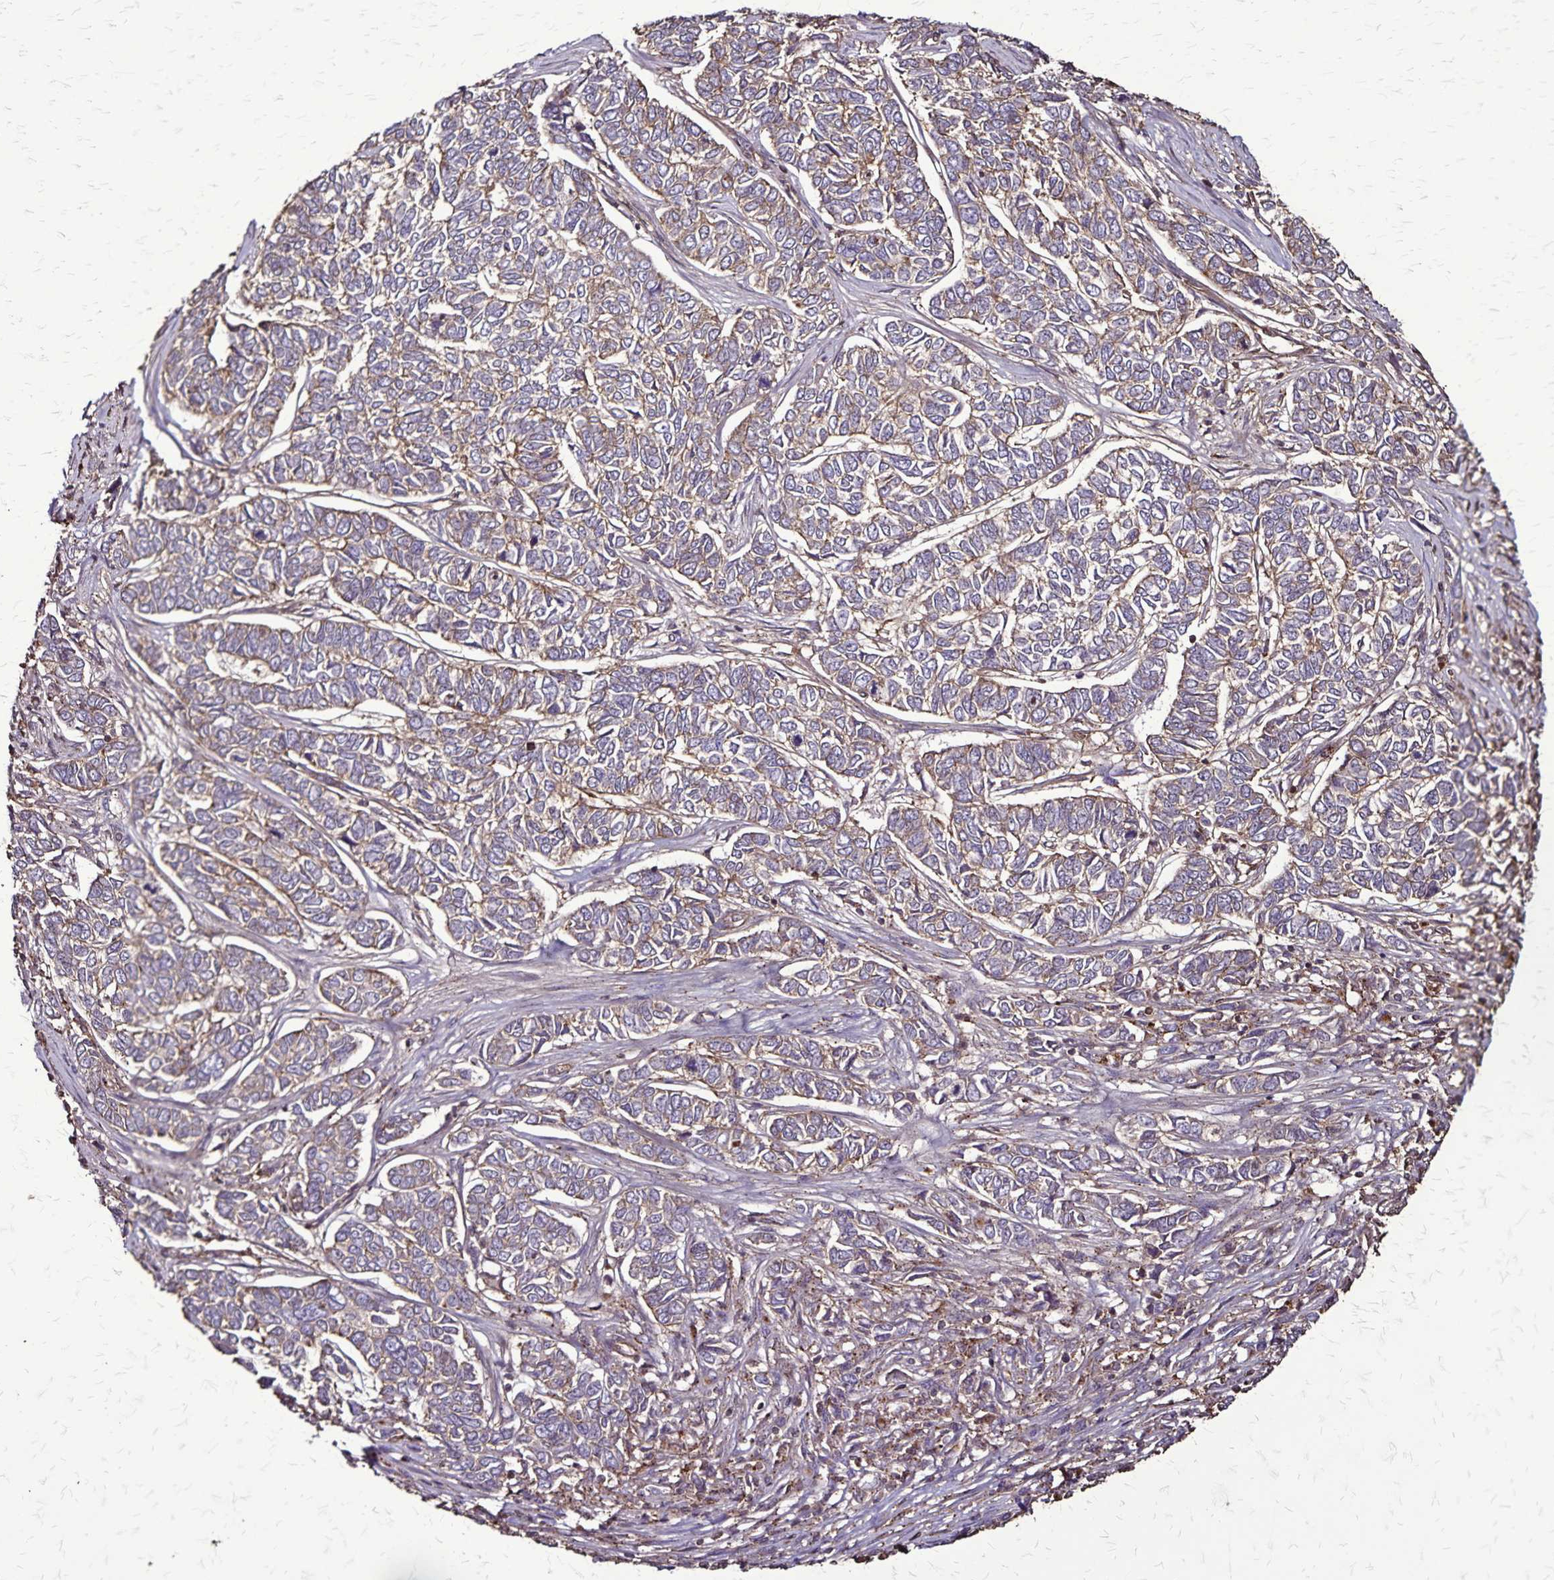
{"staining": {"intensity": "weak", "quantity": "25%-75%", "location": "cytoplasmic/membranous"}, "tissue": "skin cancer", "cell_type": "Tumor cells", "image_type": "cancer", "snomed": [{"axis": "morphology", "description": "Basal cell carcinoma"}, {"axis": "topography", "description": "Skin"}], "caption": "Skin cancer tissue demonstrates weak cytoplasmic/membranous positivity in approximately 25%-75% of tumor cells, visualized by immunohistochemistry. Immunohistochemistry stains the protein in brown and the nuclei are stained blue.", "gene": "CHMP1B", "patient": {"sex": "female", "age": 65}}